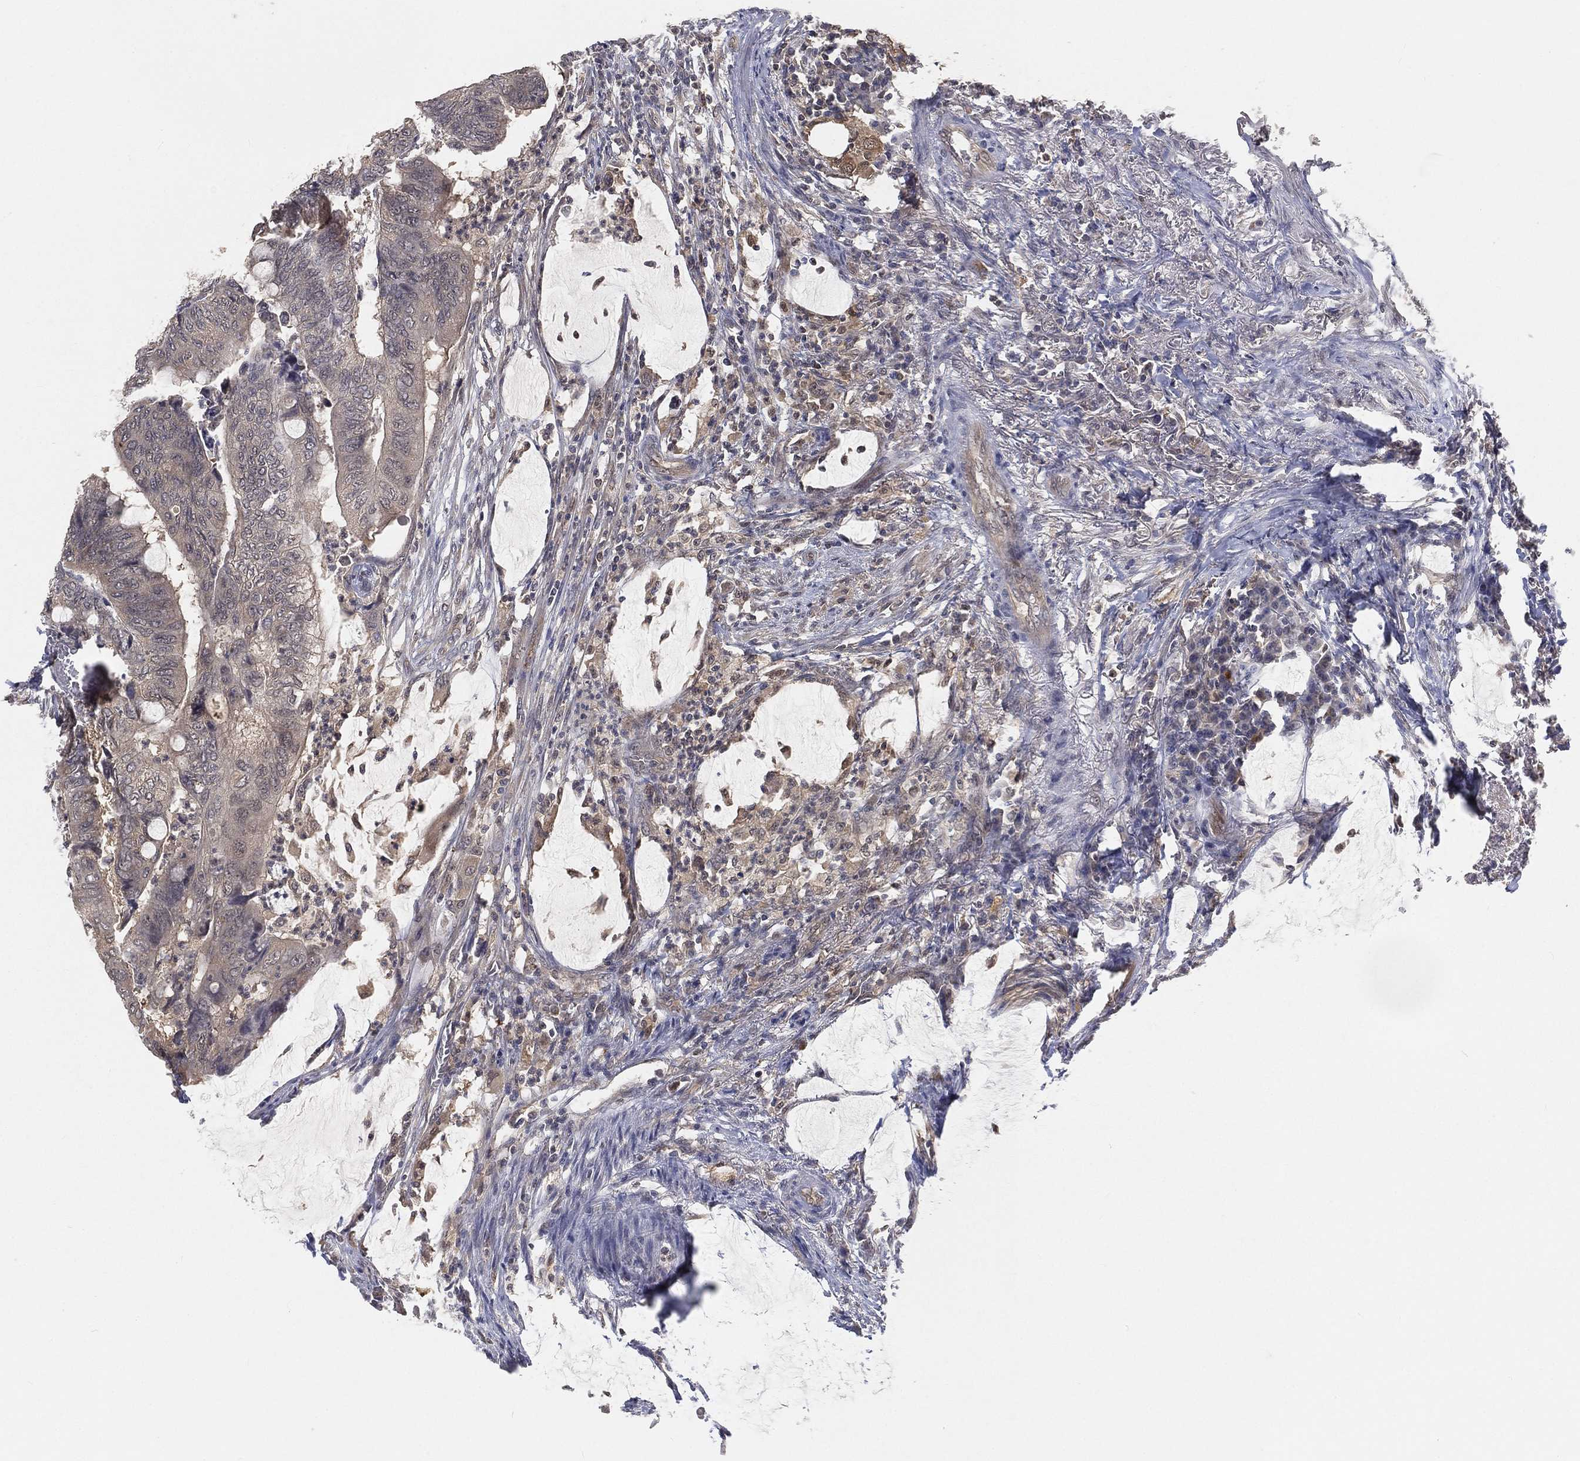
{"staining": {"intensity": "negative", "quantity": "none", "location": "none"}, "tissue": "colorectal cancer", "cell_type": "Tumor cells", "image_type": "cancer", "snomed": [{"axis": "morphology", "description": "Normal tissue, NOS"}, {"axis": "morphology", "description": "Adenocarcinoma, NOS"}, {"axis": "topography", "description": "Rectum"}, {"axis": "topography", "description": "Peripheral nerve tissue"}], "caption": "Immunohistochemistry (IHC) histopathology image of neoplastic tissue: adenocarcinoma (colorectal) stained with DAB (3,3'-diaminobenzidine) exhibits no significant protein expression in tumor cells.", "gene": "MAPK1", "patient": {"sex": "male", "age": 92}}